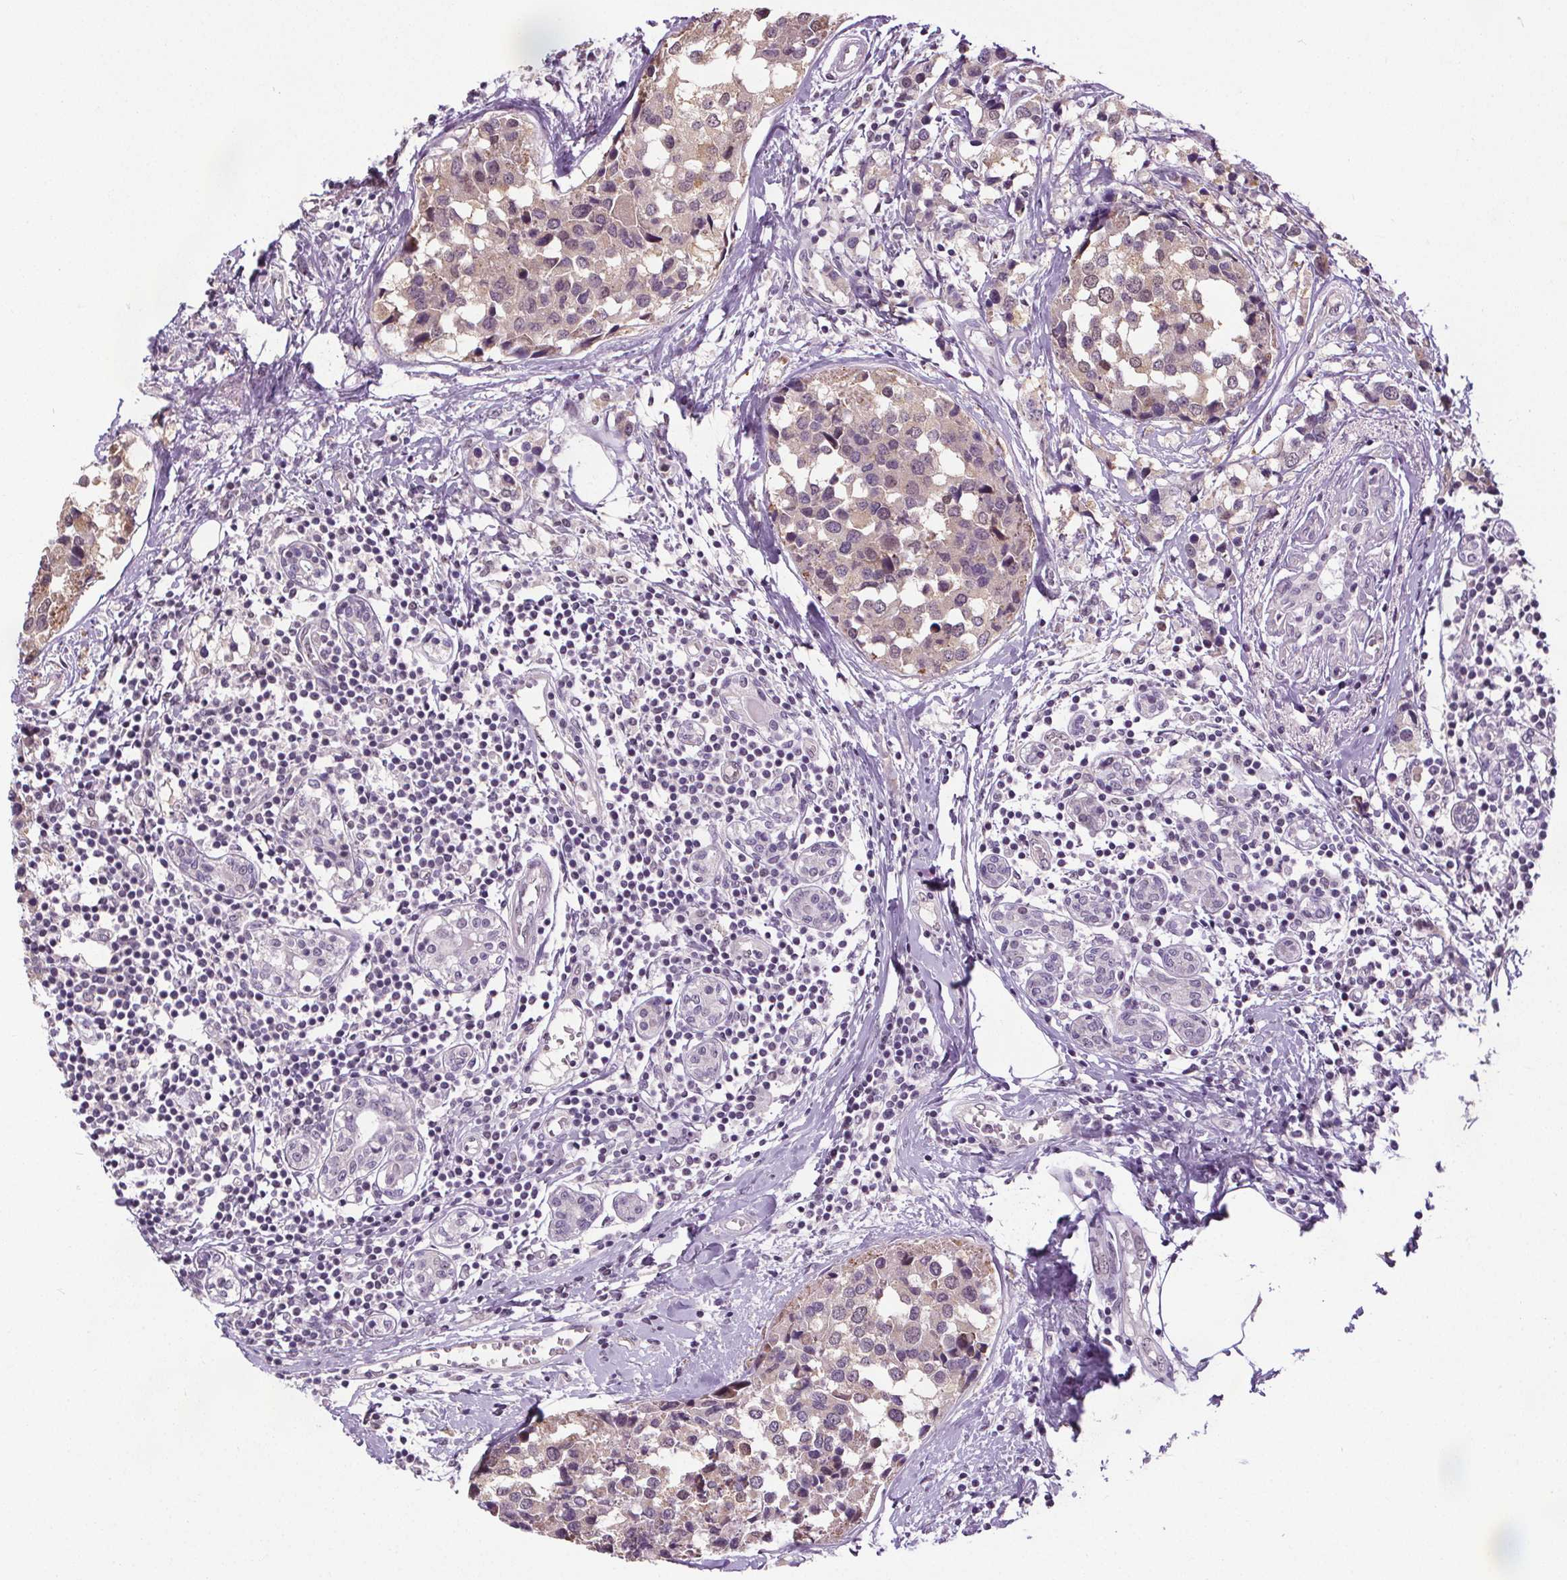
{"staining": {"intensity": "weak", "quantity": "<25%", "location": "cytoplasmic/membranous"}, "tissue": "breast cancer", "cell_type": "Tumor cells", "image_type": "cancer", "snomed": [{"axis": "morphology", "description": "Lobular carcinoma"}, {"axis": "topography", "description": "Breast"}], "caption": "Protein analysis of lobular carcinoma (breast) exhibits no significant staining in tumor cells.", "gene": "SLC2A9", "patient": {"sex": "female", "age": 59}}